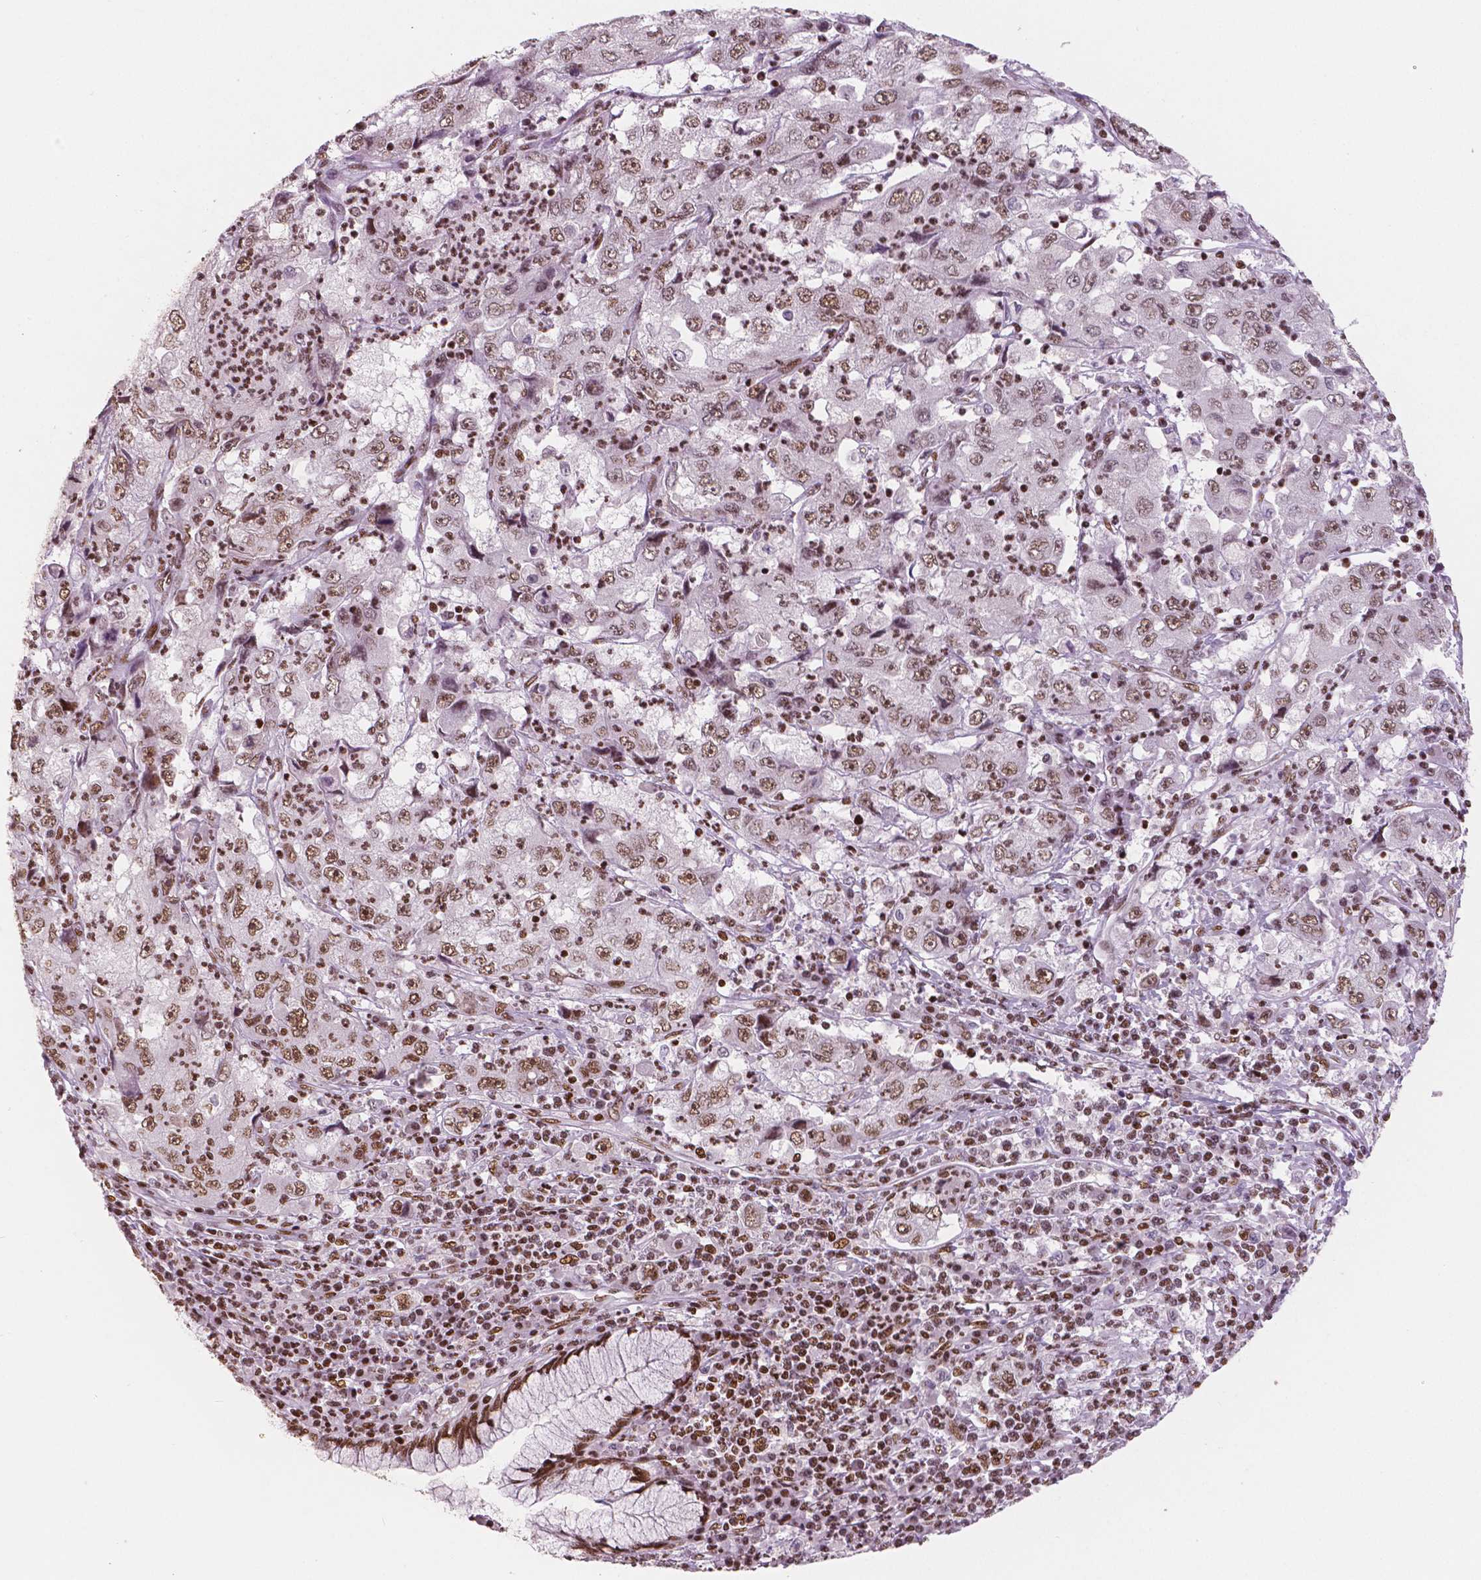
{"staining": {"intensity": "moderate", "quantity": ">75%", "location": "nuclear"}, "tissue": "cervical cancer", "cell_type": "Tumor cells", "image_type": "cancer", "snomed": [{"axis": "morphology", "description": "Squamous cell carcinoma, NOS"}, {"axis": "topography", "description": "Cervix"}], "caption": "Moderate nuclear protein expression is identified in approximately >75% of tumor cells in cervical squamous cell carcinoma.", "gene": "BRD4", "patient": {"sex": "female", "age": 36}}